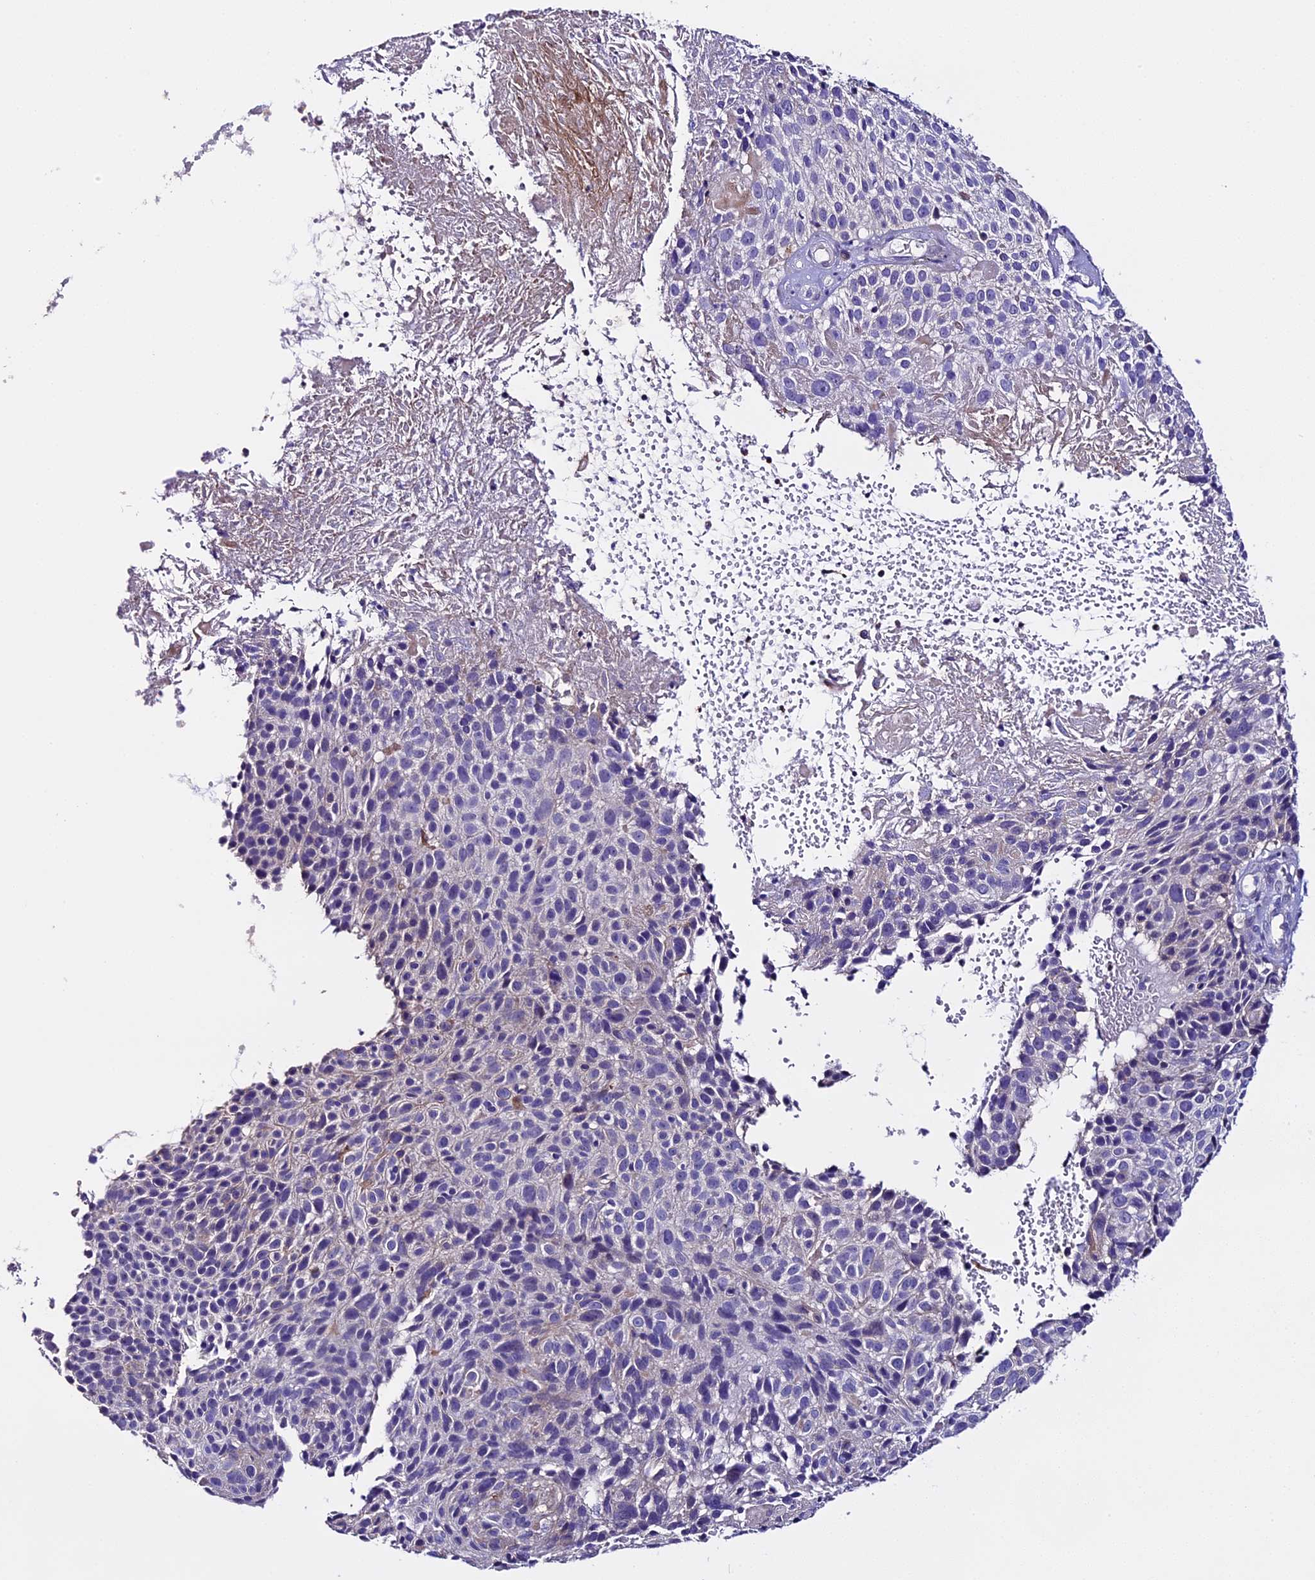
{"staining": {"intensity": "negative", "quantity": "none", "location": "none"}, "tissue": "cervical cancer", "cell_type": "Tumor cells", "image_type": "cancer", "snomed": [{"axis": "morphology", "description": "Squamous cell carcinoma, NOS"}, {"axis": "topography", "description": "Cervix"}], "caption": "The immunohistochemistry (IHC) image has no significant expression in tumor cells of cervical cancer (squamous cell carcinoma) tissue.", "gene": "NOD2", "patient": {"sex": "female", "age": 74}}